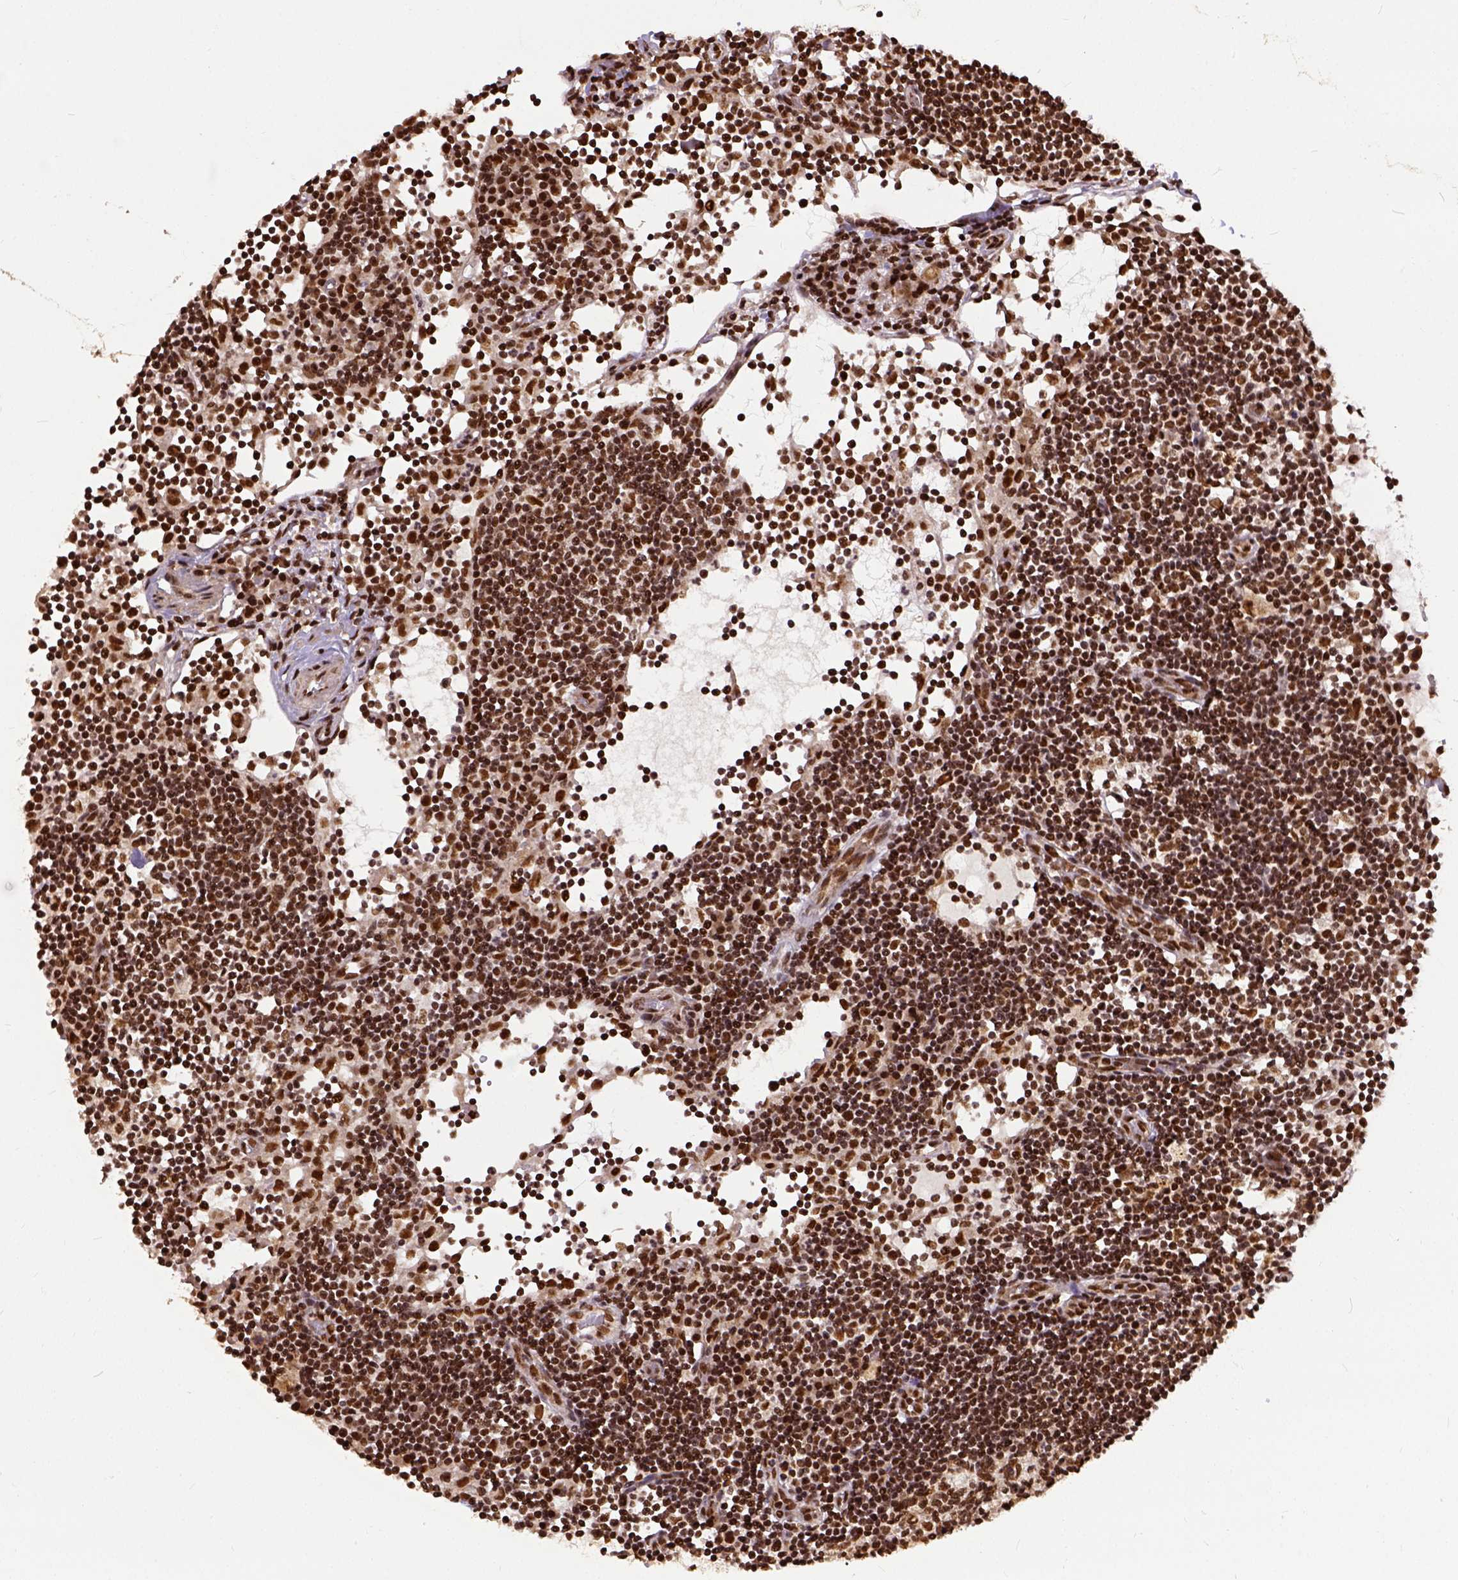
{"staining": {"intensity": "strong", "quantity": ">75%", "location": "nuclear"}, "tissue": "lymph node", "cell_type": "Germinal center cells", "image_type": "normal", "snomed": [{"axis": "morphology", "description": "Normal tissue, NOS"}, {"axis": "topography", "description": "Lymph node"}], "caption": "An immunohistochemistry (IHC) micrograph of normal tissue is shown. Protein staining in brown labels strong nuclear positivity in lymph node within germinal center cells.", "gene": "NACC1", "patient": {"sex": "female", "age": 72}}